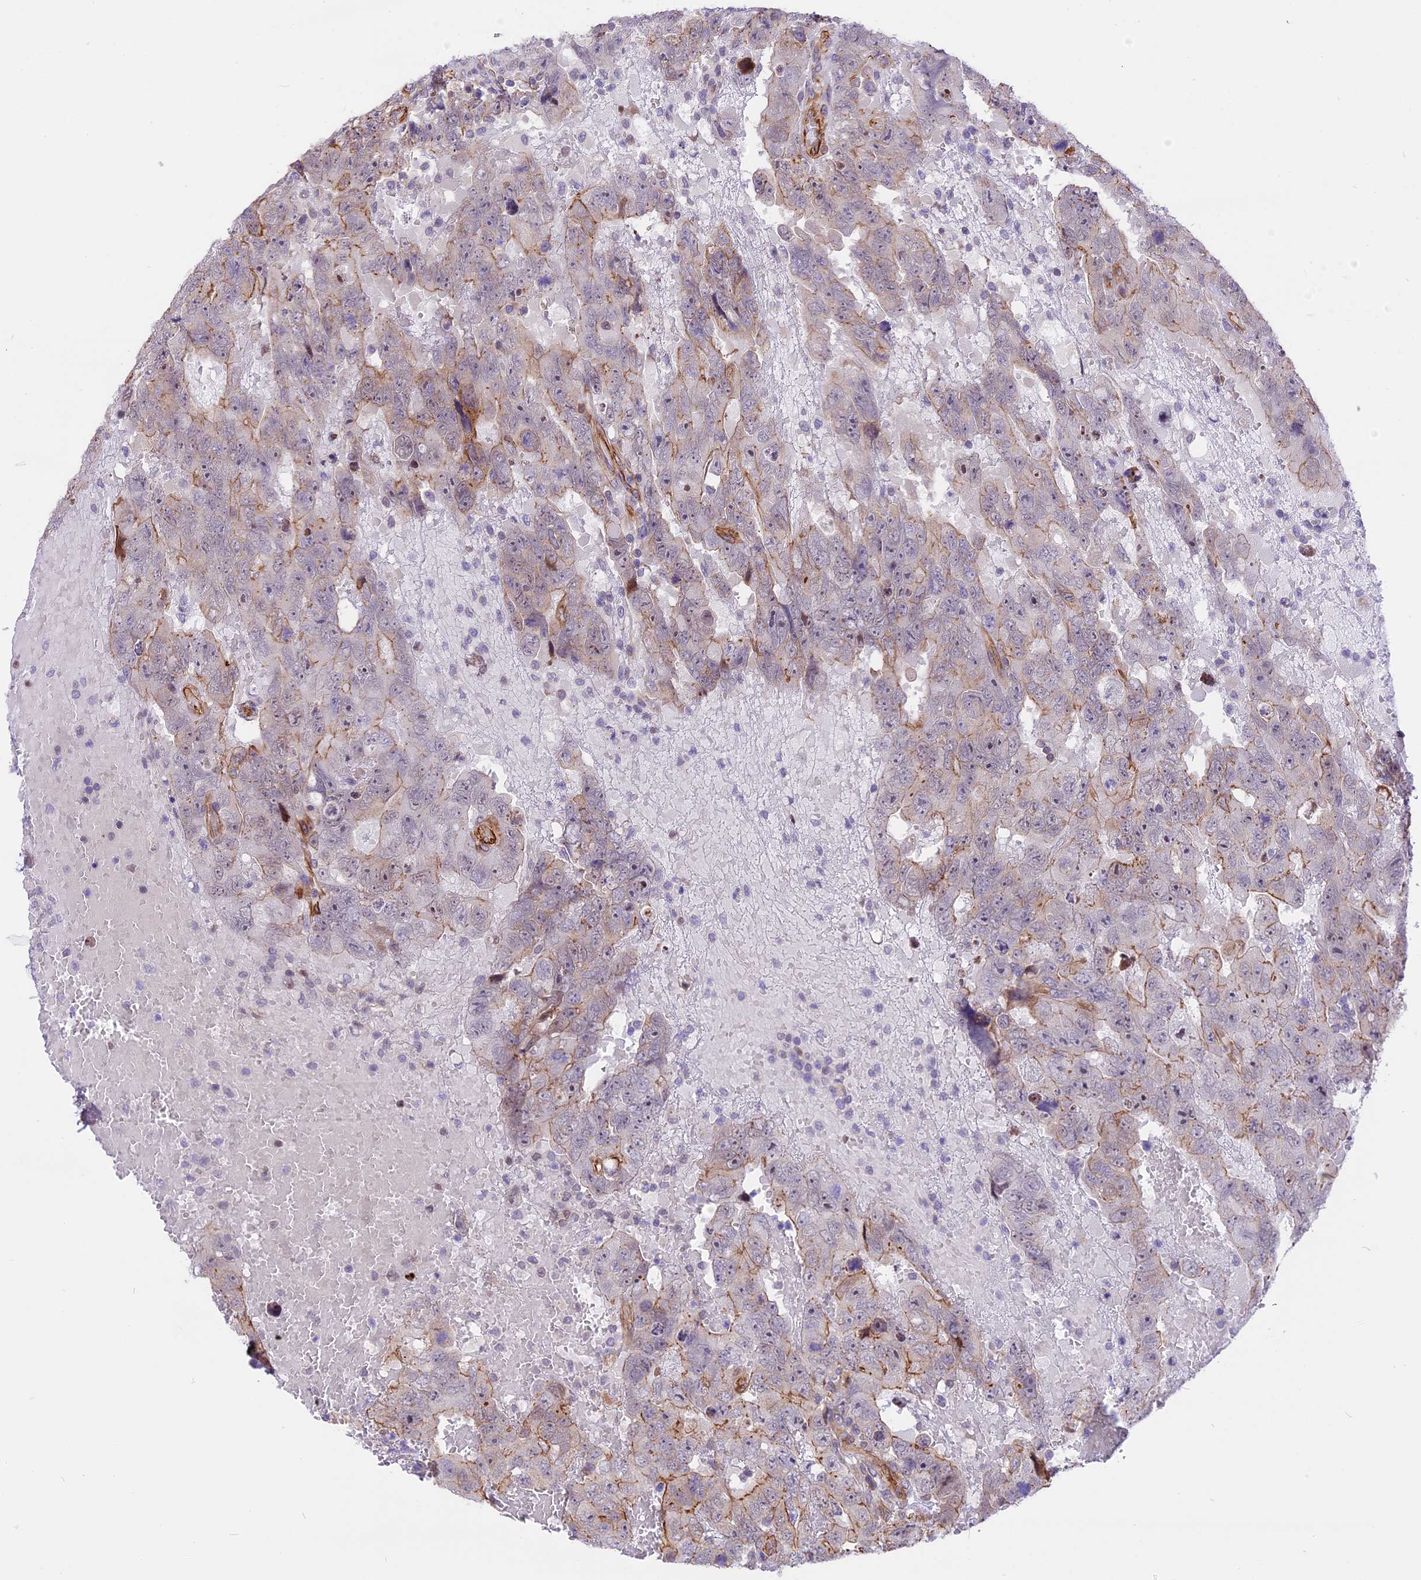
{"staining": {"intensity": "moderate", "quantity": "<25%", "location": "cytoplasmic/membranous"}, "tissue": "testis cancer", "cell_type": "Tumor cells", "image_type": "cancer", "snomed": [{"axis": "morphology", "description": "Carcinoma, Embryonal, NOS"}, {"axis": "topography", "description": "Testis"}], "caption": "Testis cancer (embryonal carcinoma) stained with DAB immunohistochemistry (IHC) reveals low levels of moderate cytoplasmic/membranous positivity in about <25% of tumor cells. (Brightfield microscopy of DAB IHC at high magnification).", "gene": "R3HDM4", "patient": {"sex": "male", "age": 45}}